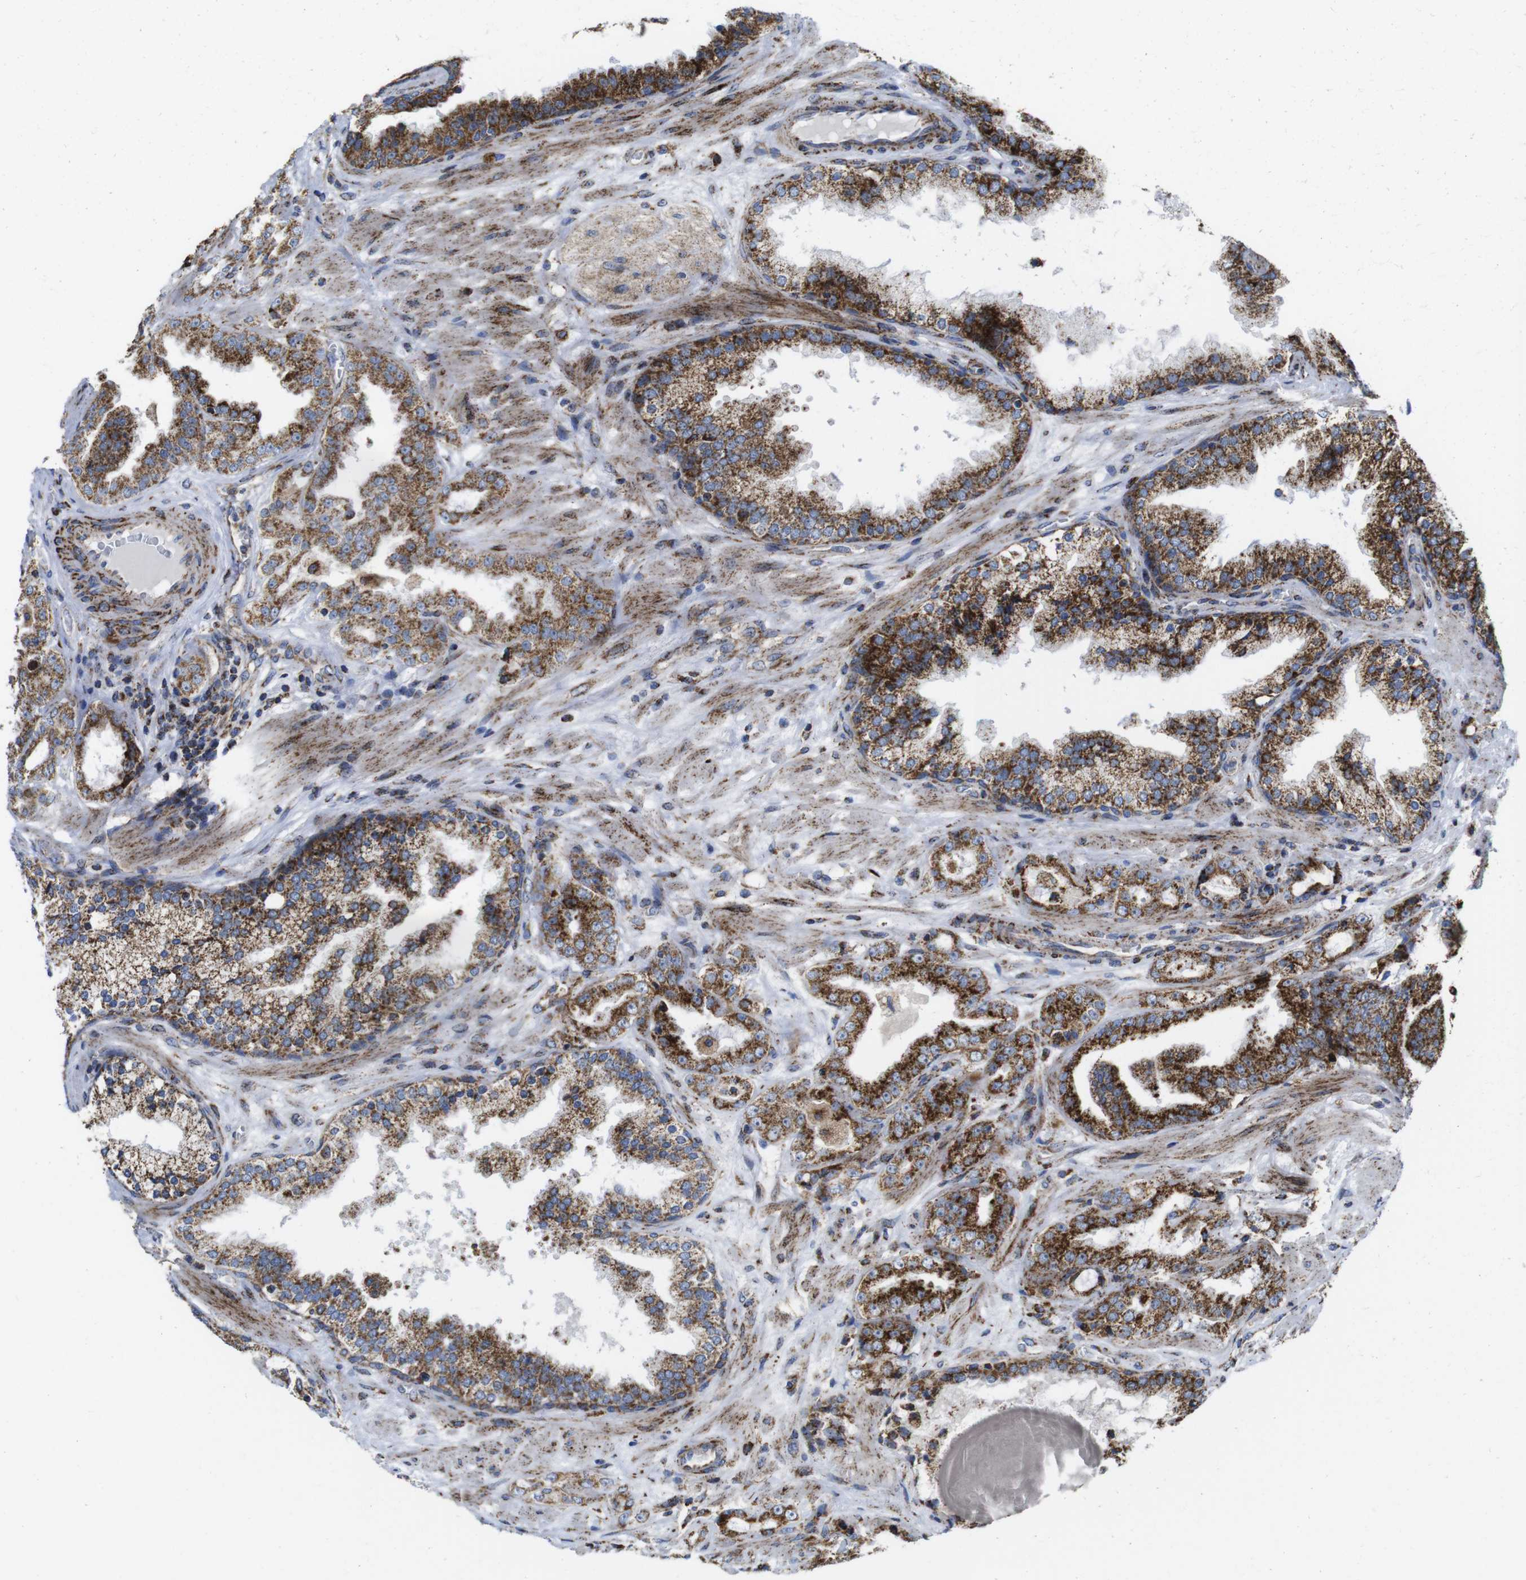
{"staining": {"intensity": "moderate", "quantity": ">75%", "location": "cytoplasmic/membranous"}, "tissue": "prostate cancer", "cell_type": "Tumor cells", "image_type": "cancer", "snomed": [{"axis": "morphology", "description": "Adenocarcinoma, High grade"}, {"axis": "topography", "description": "Prostate"}], "caption": "Moderate cytoplasmic/membranous expression is appreciated in about >75% of tumor cells in prostate cancer. (brown staining indicates protein expression, while blue staining denotes nuclei).", "gene": "TMEM192", "patient": {"sex": "male", "age": 65}}